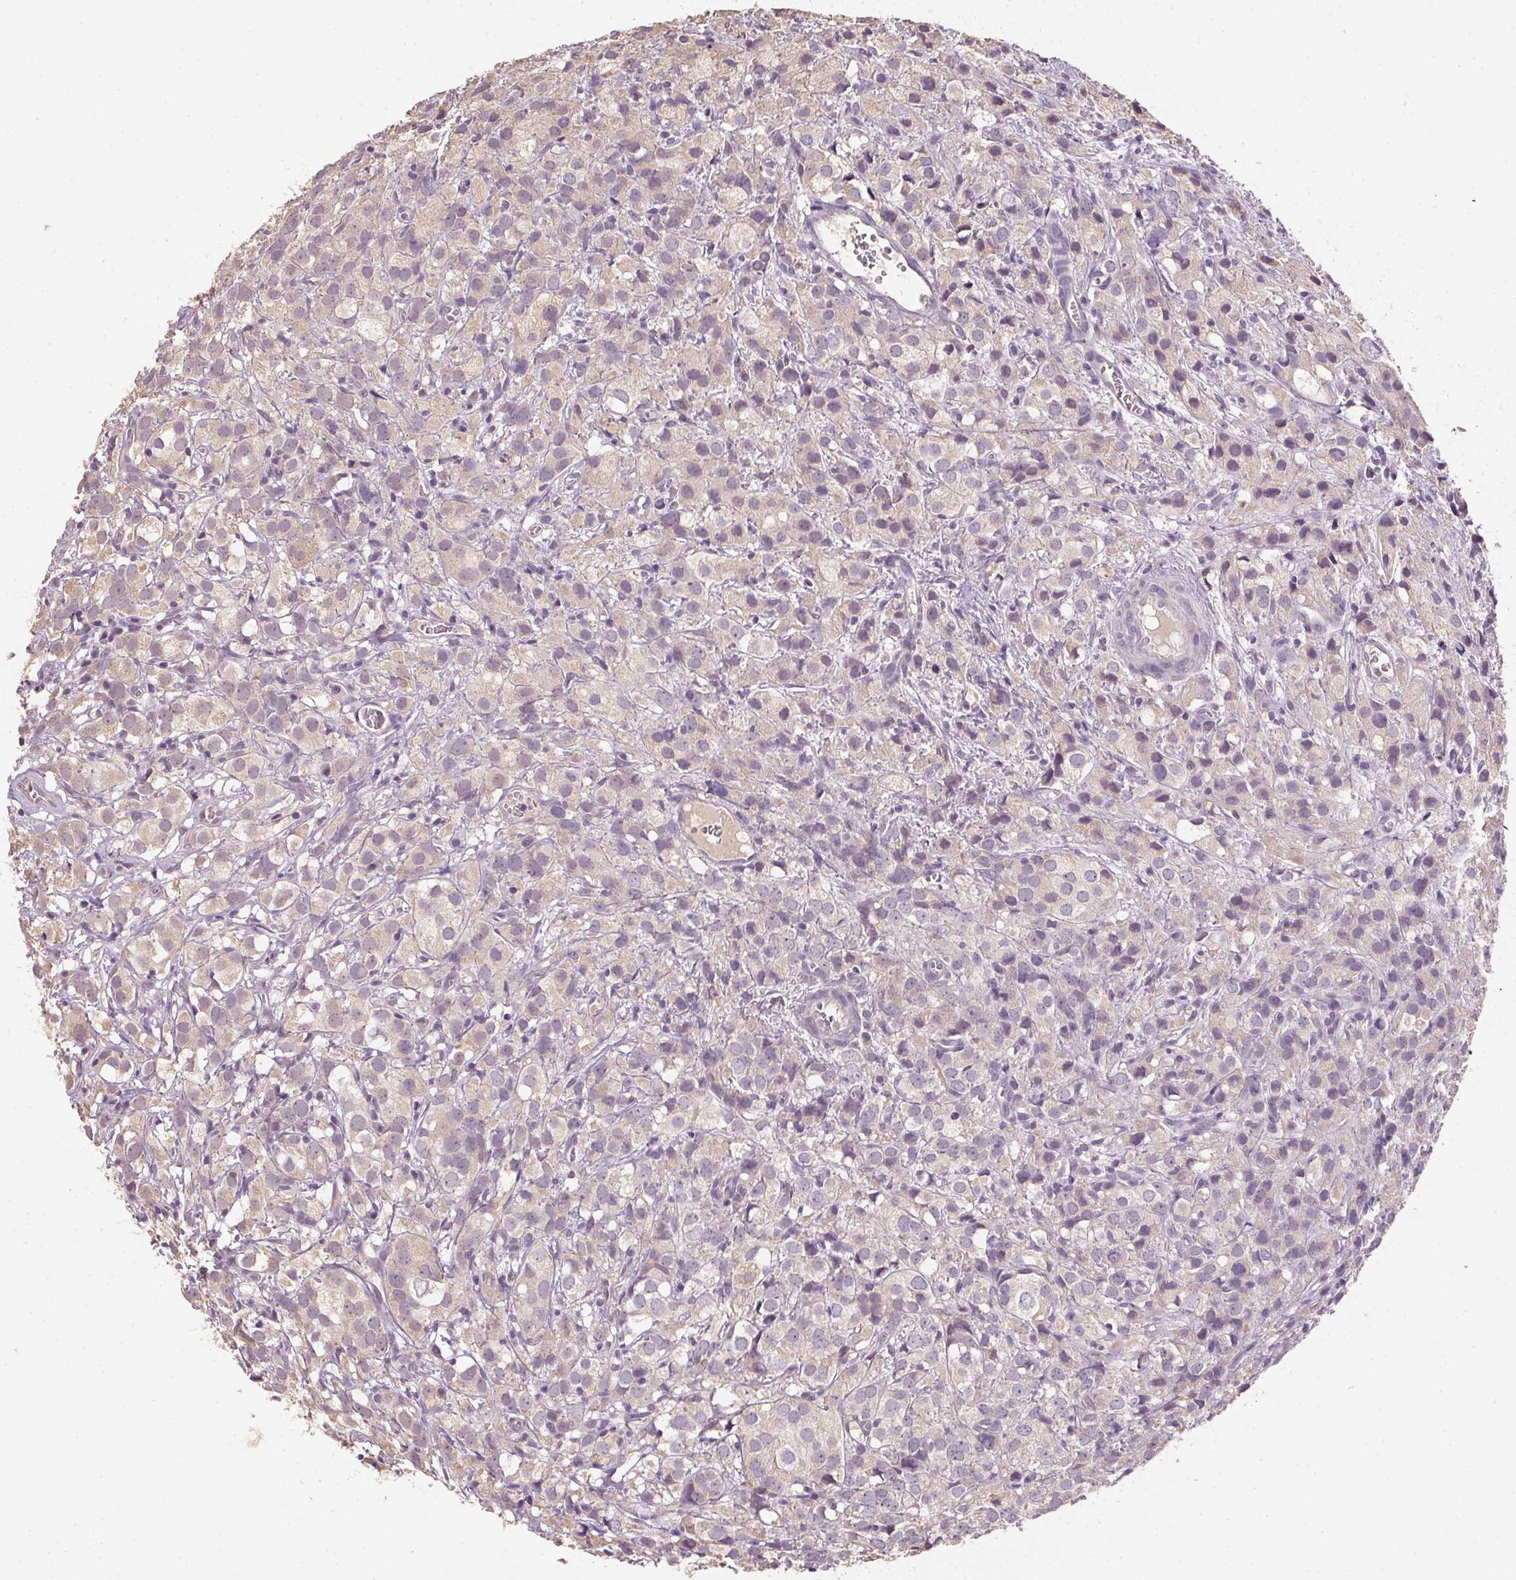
{"staining": {"intensity": "weak", "quantity": "<25%", "location": "cytoplasmic/membranous"}, "tissue": "prostate cancer", "cell_type": "Tumor cells", "image_type": "cancer", "snomed": [{"axis": "morphology", "description": "Adenocarcinoma, High grade"}, {"axis": "topography", "description": "Prostate"}], "caption": "Prostate high-grade adenocarcinoma was stained to show a protein in brown. There is no significant positivity in tumor cells.", "gene": "ALDH8A1", "patient": {"sex": "male", "age": 86}}